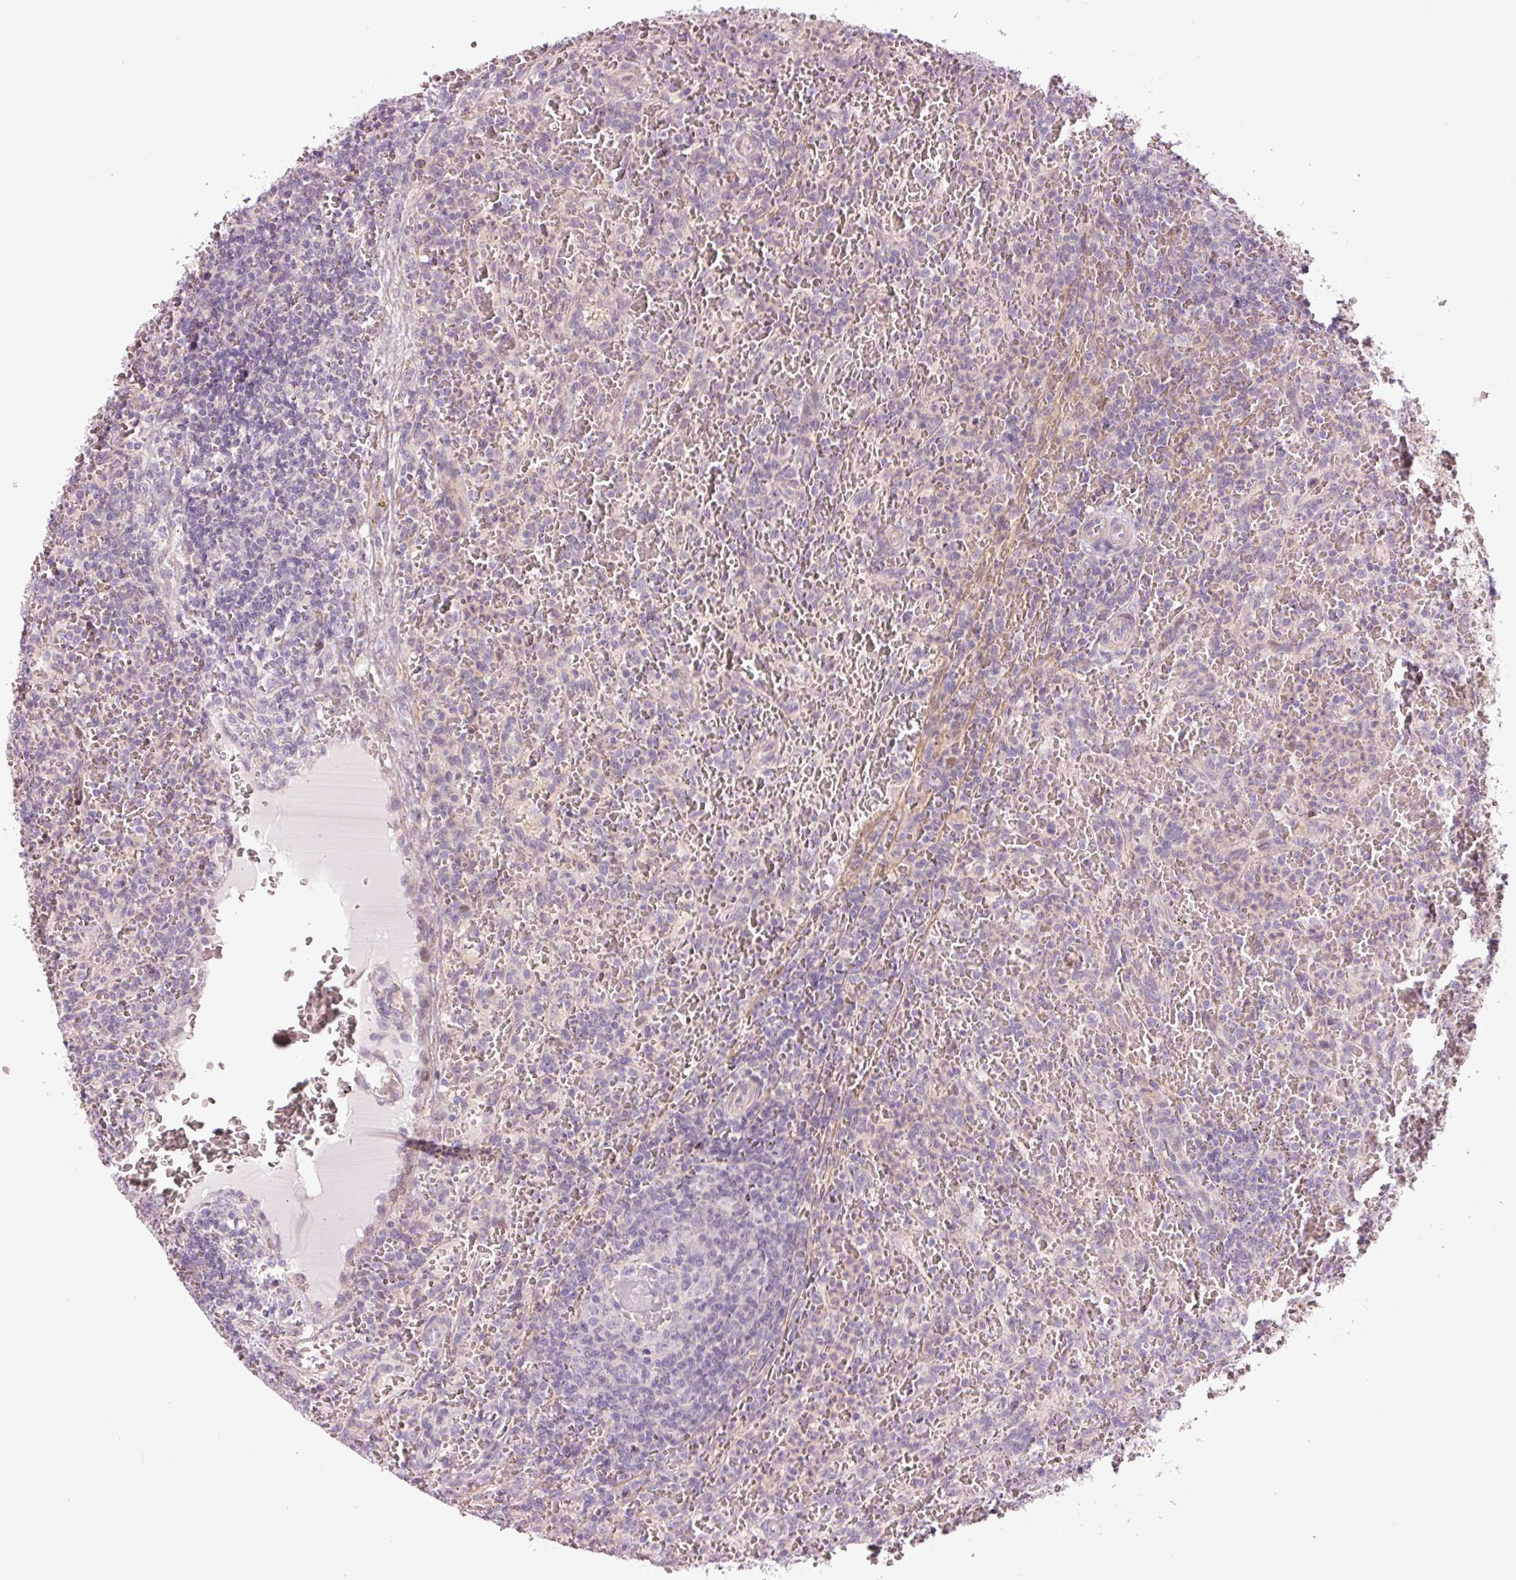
{"staining": {"intensity": "negative", "quantity": "none", "location": "none"}, "tissue": "lymphoma", "cell_type": "Tumor cells", "image_type": "cancer", "snomed": [{"axis": "morphology", "description": "Malignant lymphoma, non-Hodgkin's type, Low grade"}, {"axis": "topography", "description": "Spleen"}], "caption": "A histopathology image of human low-grade malignant lymphoma, non-Hodgkin's type is negative for staining in tumor cells. (Stains: DAB immunohistochemistry (IHC) with hematoxylin counter stain, Microscopy: brightfield microscopy at high magnification).", "gene": "DAPP1", "patient": {"sex": "female", "age": 64}}